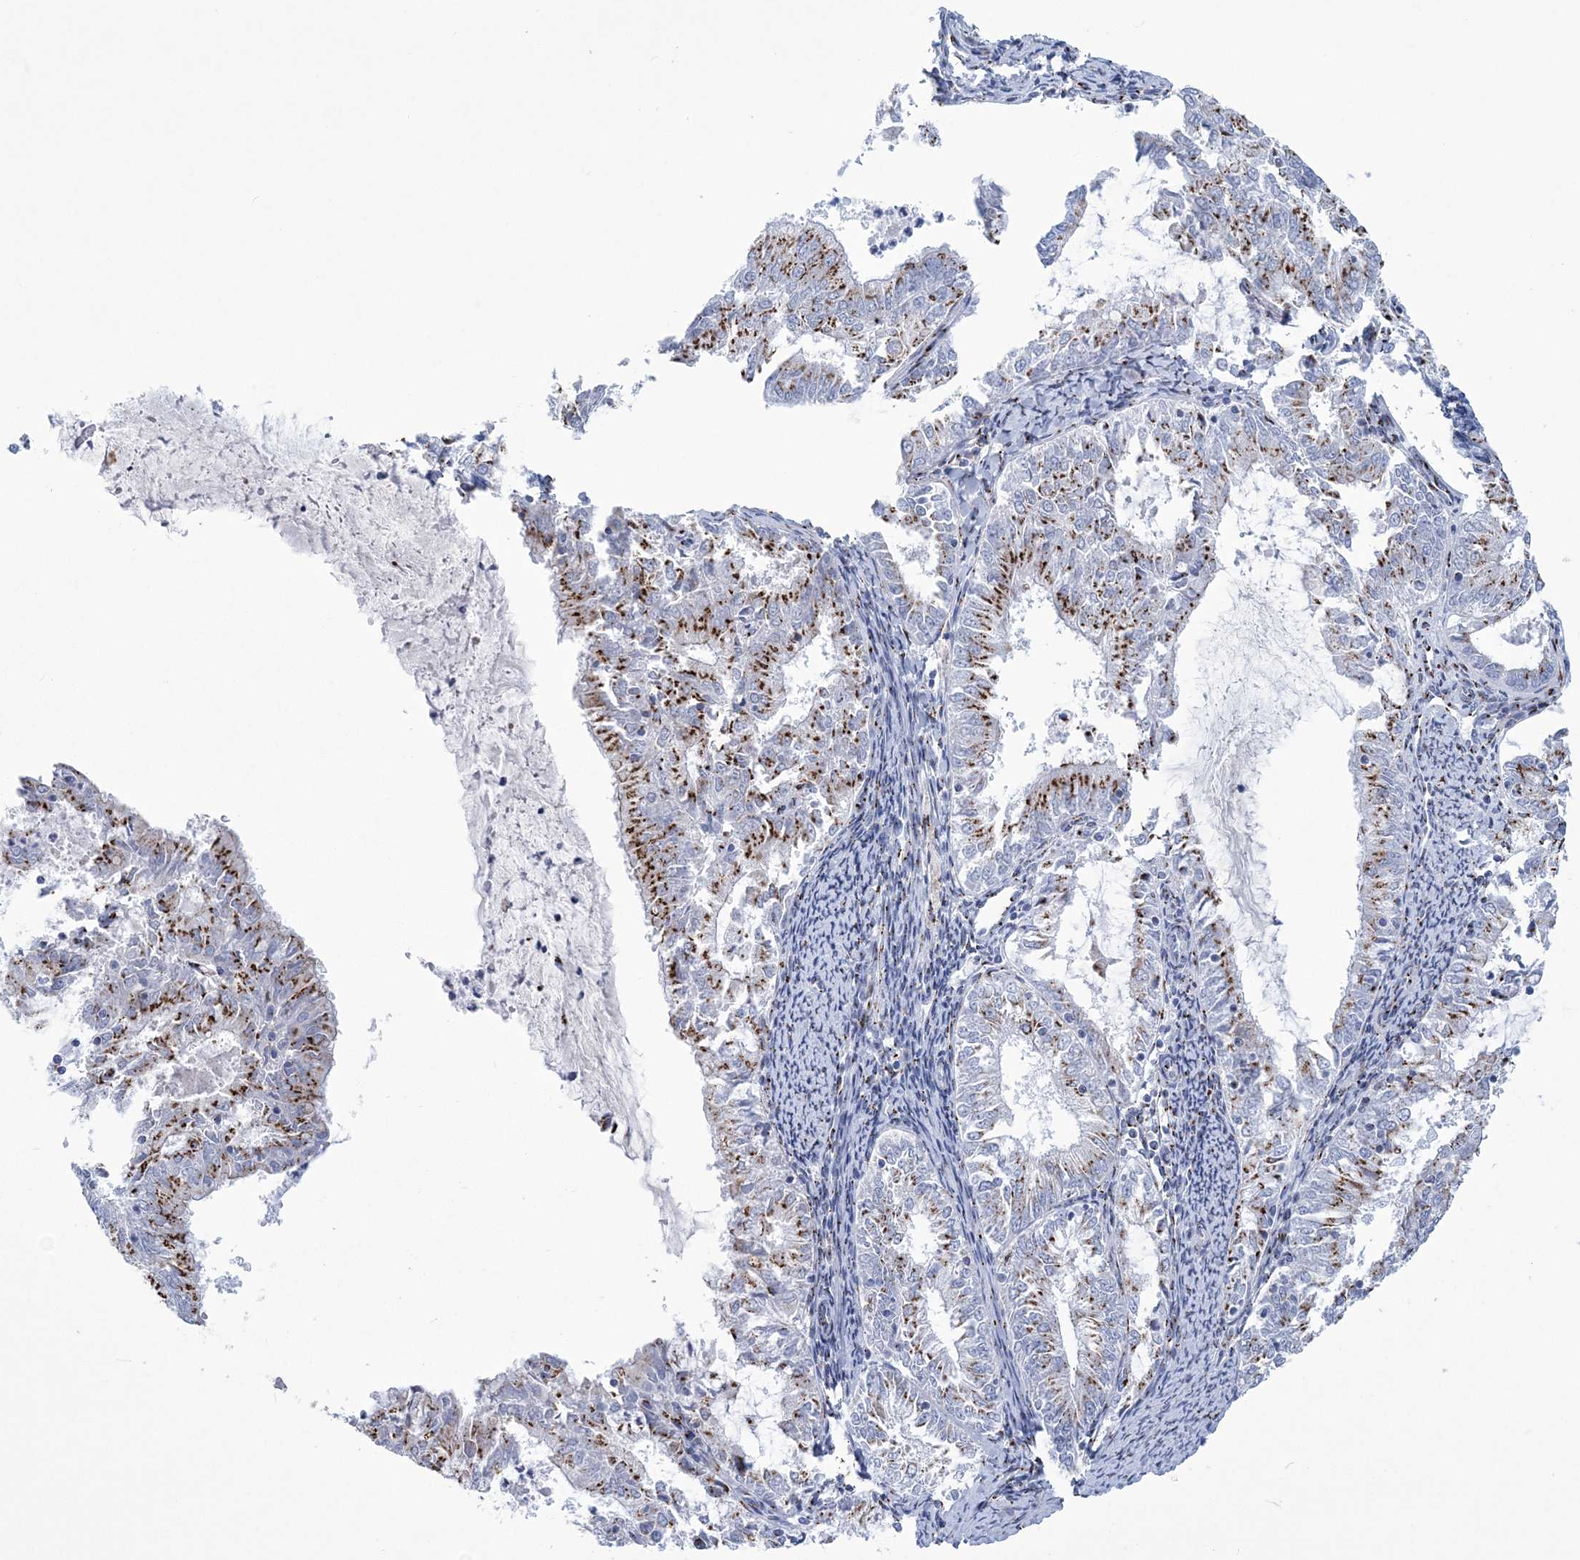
{"staining": {"intensity": "moderate", "quantity": ">75%", "location": "cytoplasmic/membranous"}, "tissue": "endometrial cancer", "cell_type": "Tumor cells", "image_type": "cancer", "snomed": [{"axis": "morphology", "description": "Adenocarcinoma, NOS"}, {"axis": "topography", "description": "Endometrium"}], "caption": "Moderate cytoplasmic/membranous expression for a protein is seen in approximately >75% of tumor cells of endometrial adenocarcinoma using immunohistochemistry.", "gene": "SLX9", "patient": {"sex": "female", "age": 57}}